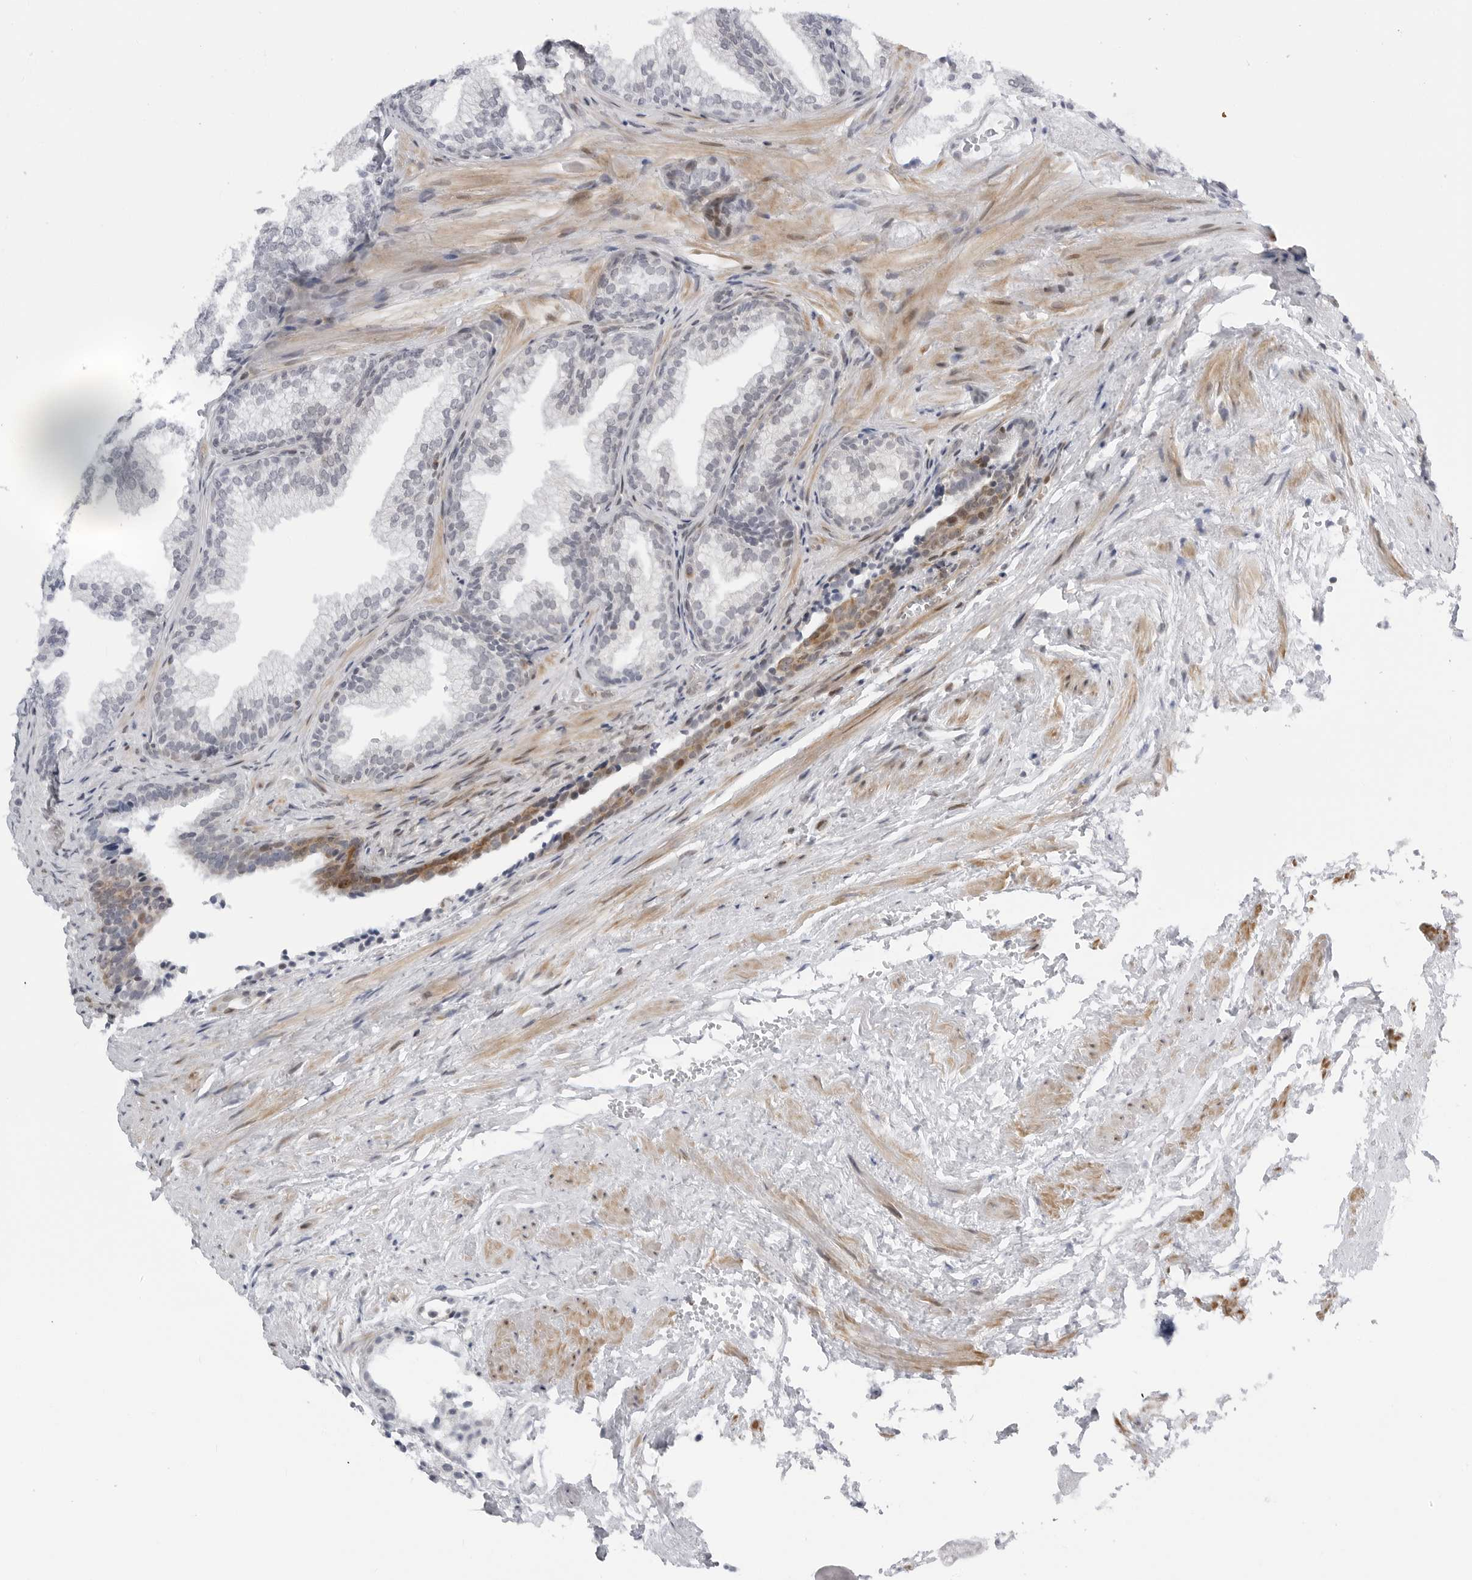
{"staining": {"intensity": "negative", "quantity": "none", "location": "none"}, "tissue": "prostate", "cell_type": "Glandular cells", "image_type": "normal", "snomed": [{"axis": "morphology", "description": "Normal tissue, NOS"}, {"axis": "topography", "description": "Prostate"}], "caption": "IHC image of unremarkable prostate stained for a protein (brown), which demonstrates no expression in glandular cells. Nuclei are stained in blue.", "gene": "FAM135B", "patient": {"sex": "male", "age": 76}}